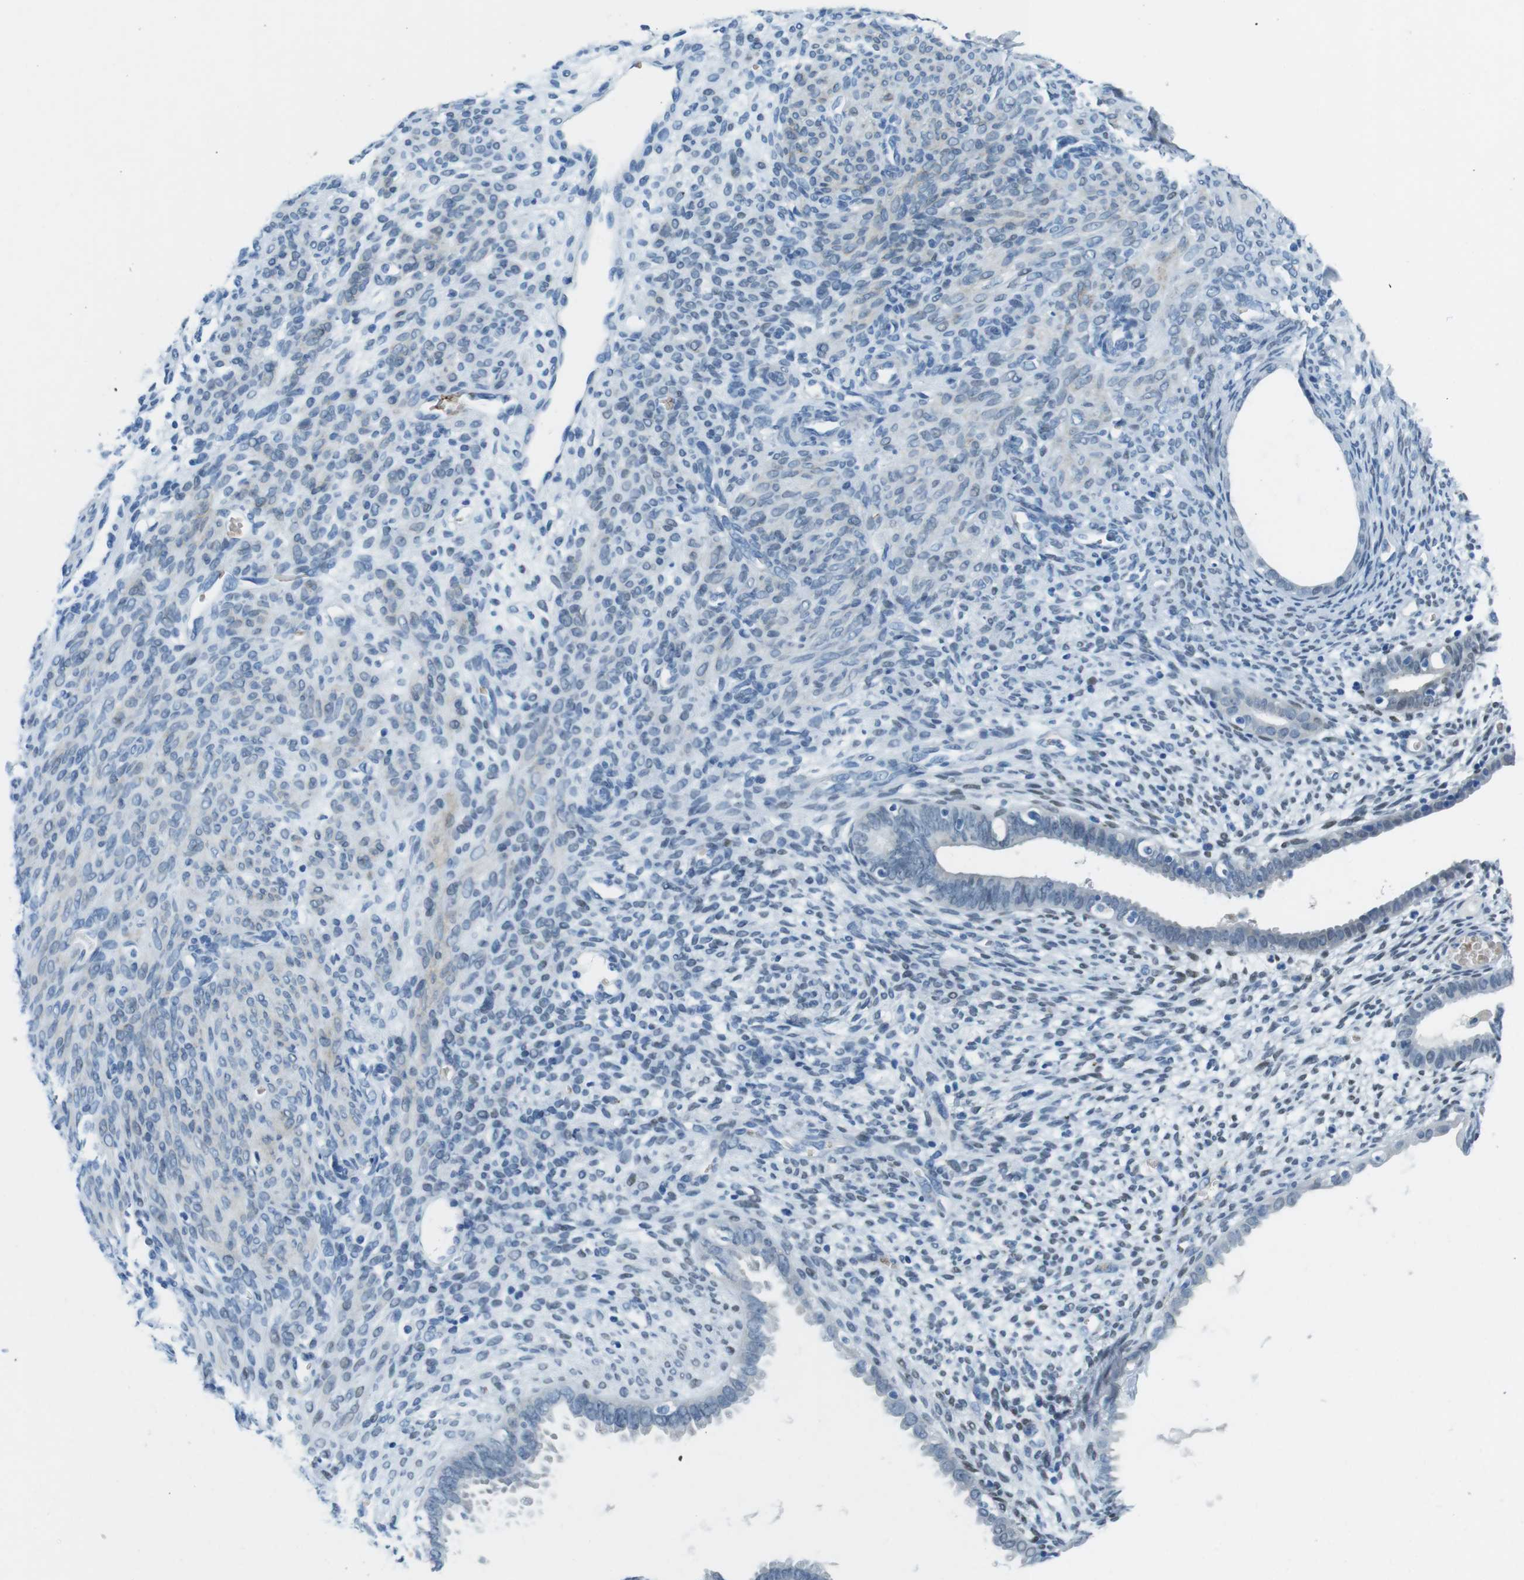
{"staining": {"intensity": "moderate", "quantity": "<25%", "location": "nuclear"}, "tissue": "endometrium", "cell_type": "Cells in endometrial stroma", "image_type": "normal", "snomed": [{"axis": "morphology", "description": "Normal tissue, NOS"}, {"axis": "morphology", "description": "Atrophy, NOS"}, {"axis": "topography", "description": "Uterus"}, {"axis": "topography", "description": "Endometrium"}], "caption": "Protein staining displays moderate nuclear staining in about <25% of cells in endometrial stroma in normal endometrium.", "gene": "TFAP2C", "patient": {"sex": "female", "age": 68}}